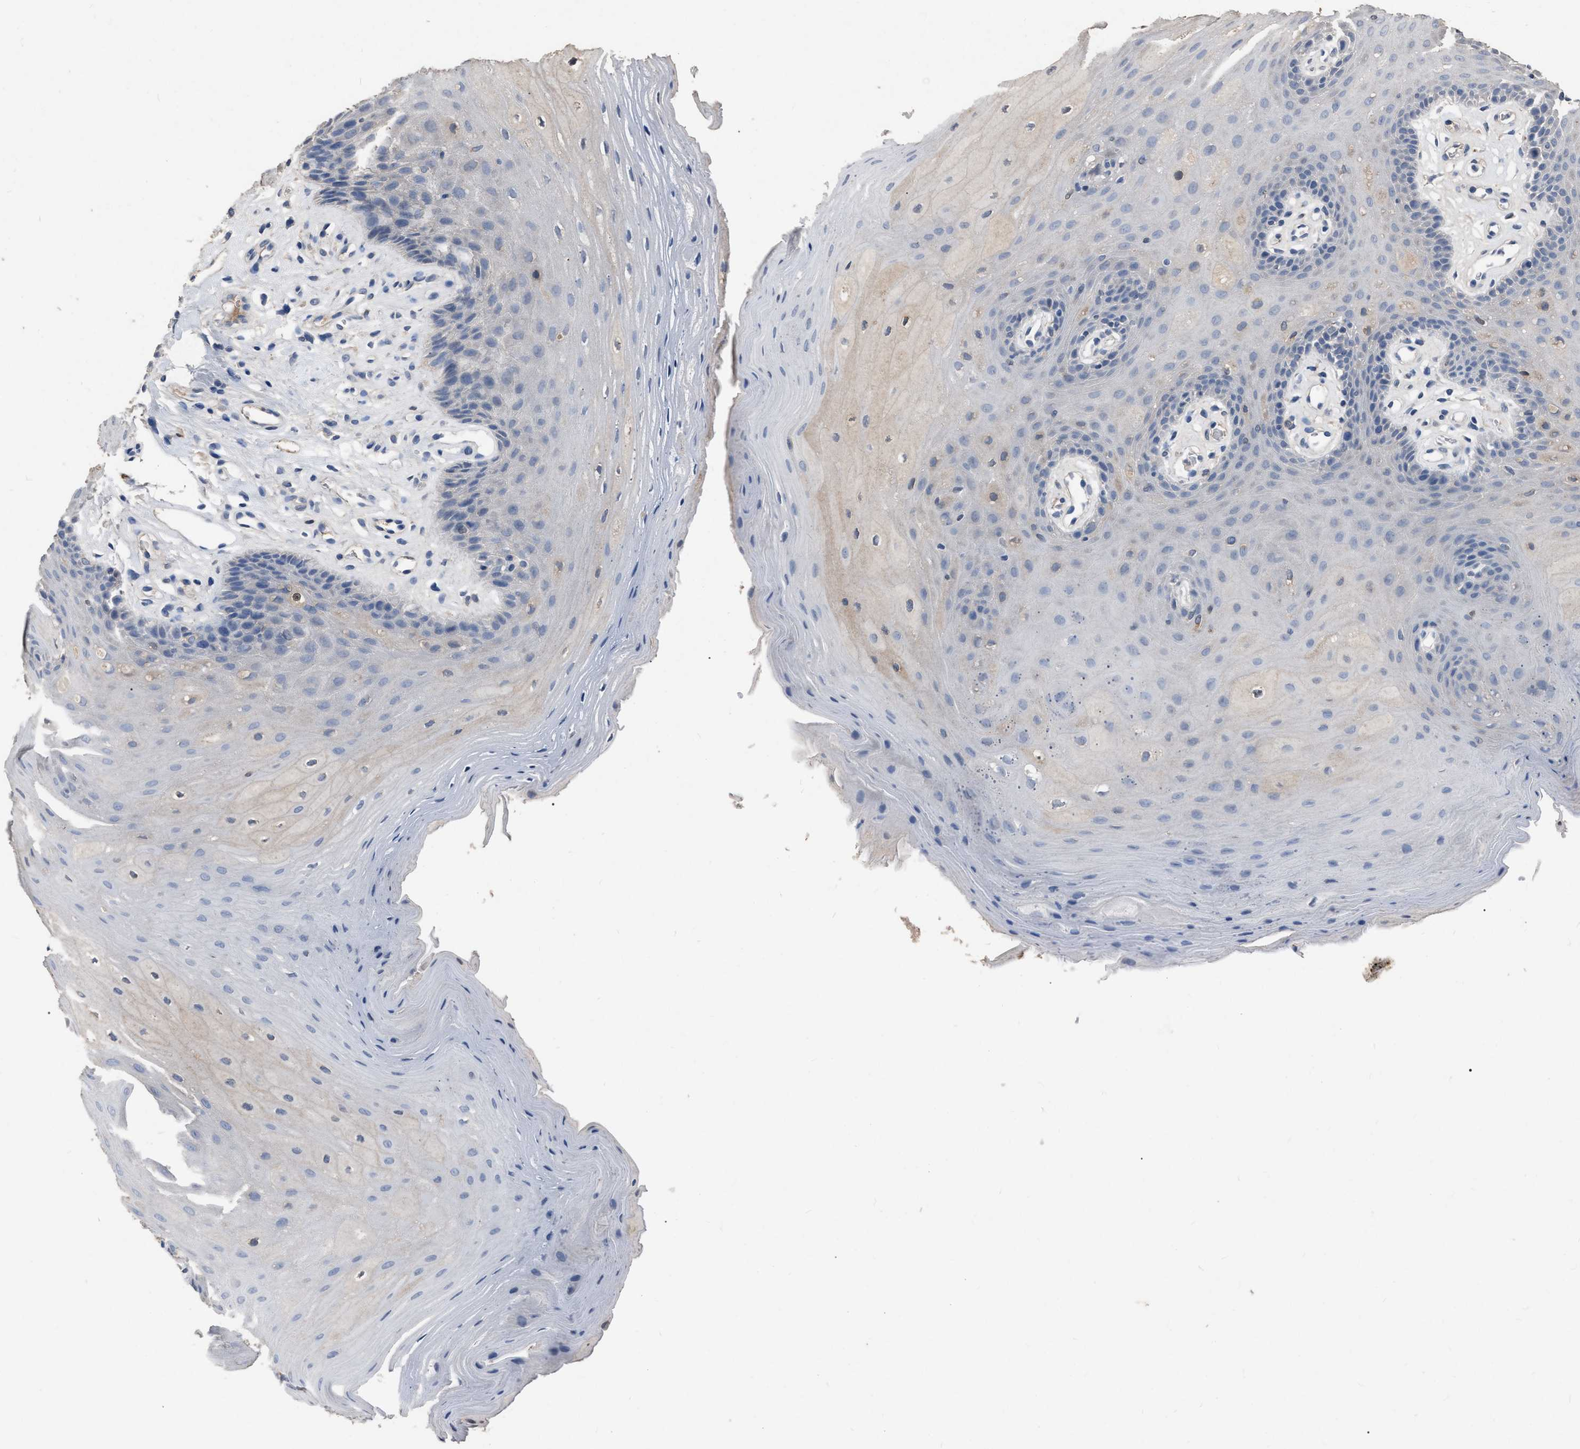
{"staining": {"intensity": "negative", "quantity": "none", "location": "none"}, "tissue": "oral mucosa", "cell_type": "Squamous epithelial cells", "image_type": "normal", "snomed": [{"axis": "morphology", "description": "Normal tissue, NOS"}, {"axis": "morphology", "description": "Squamous cell carcinoma, NOS"}, {"axis": "topography", "description": "Oral tissue"}, {"axis": "topography", "description": "Head-Neck"}], "caption": "Image shows no significant protein expression in squamous epithelial cells of benign oral mucosa. (Stains: DAB IHC with hematoxylin counter stain, Microscopy: brightfield microscopy at high magnification).", "gene": "HABP2", "patient": {"sex": "male", "age": 71}}